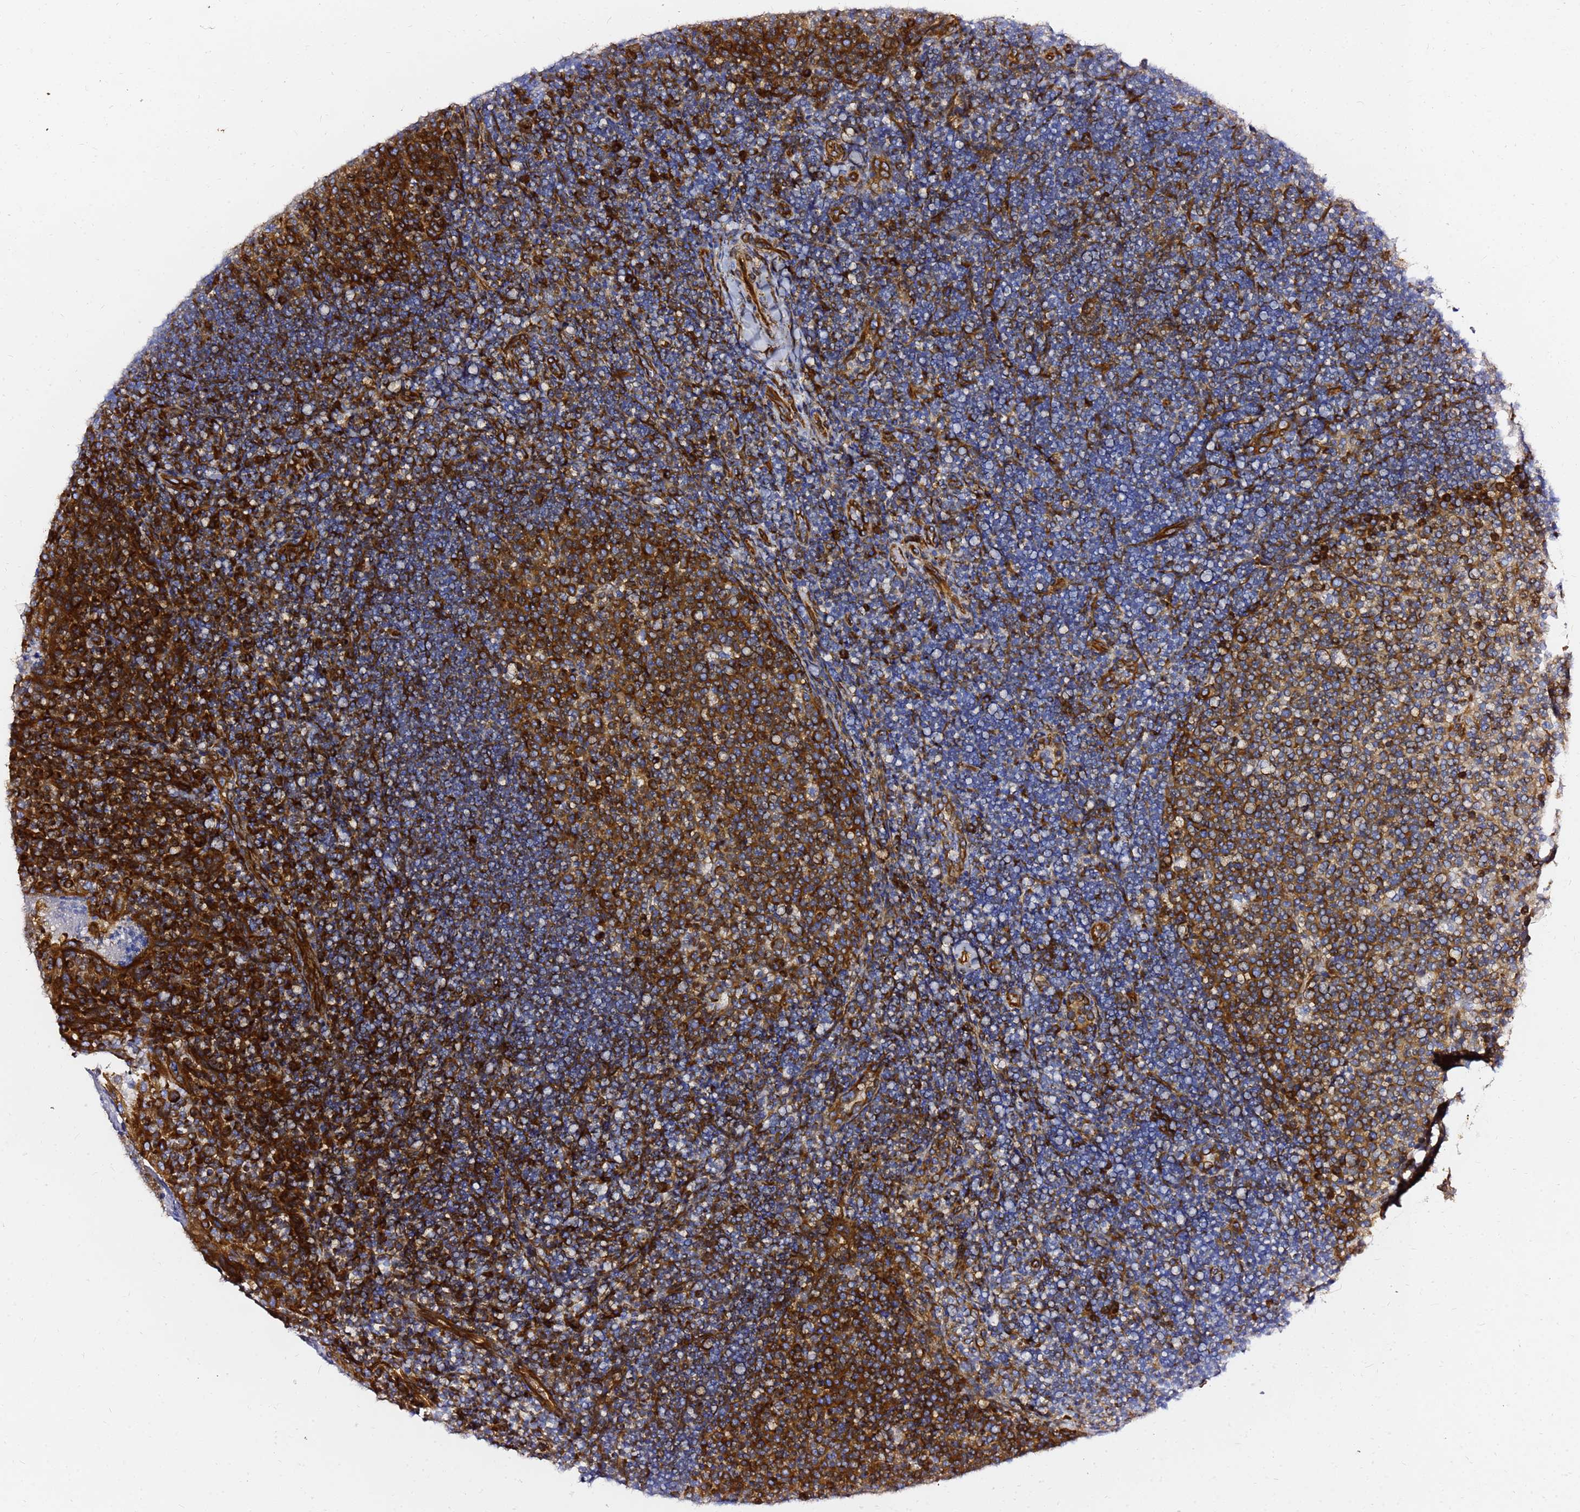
{"staining": {"intensity": "strong", "quantity": ">75%", "location": "cytoplasmic/membranous"}, "tissue": "tonsil", "cell_type": "Germinal center cells", "image_type": "normal", "snomed": [{"axis": "morphology", "description": "Normal tissue, NOS"}, {"axis": "topography", "description": "Tonsil"}], "caption": "Immunohistochemical staining of unremarkable human tonsil reveals high levels of strong cytoplasmic/membranous staining in about >75% of germinal center cells. (IHC, brightfield microscopy, high magnification).", "gene": "TUBA8", "patient": {"sex": "female", "age": 10}}